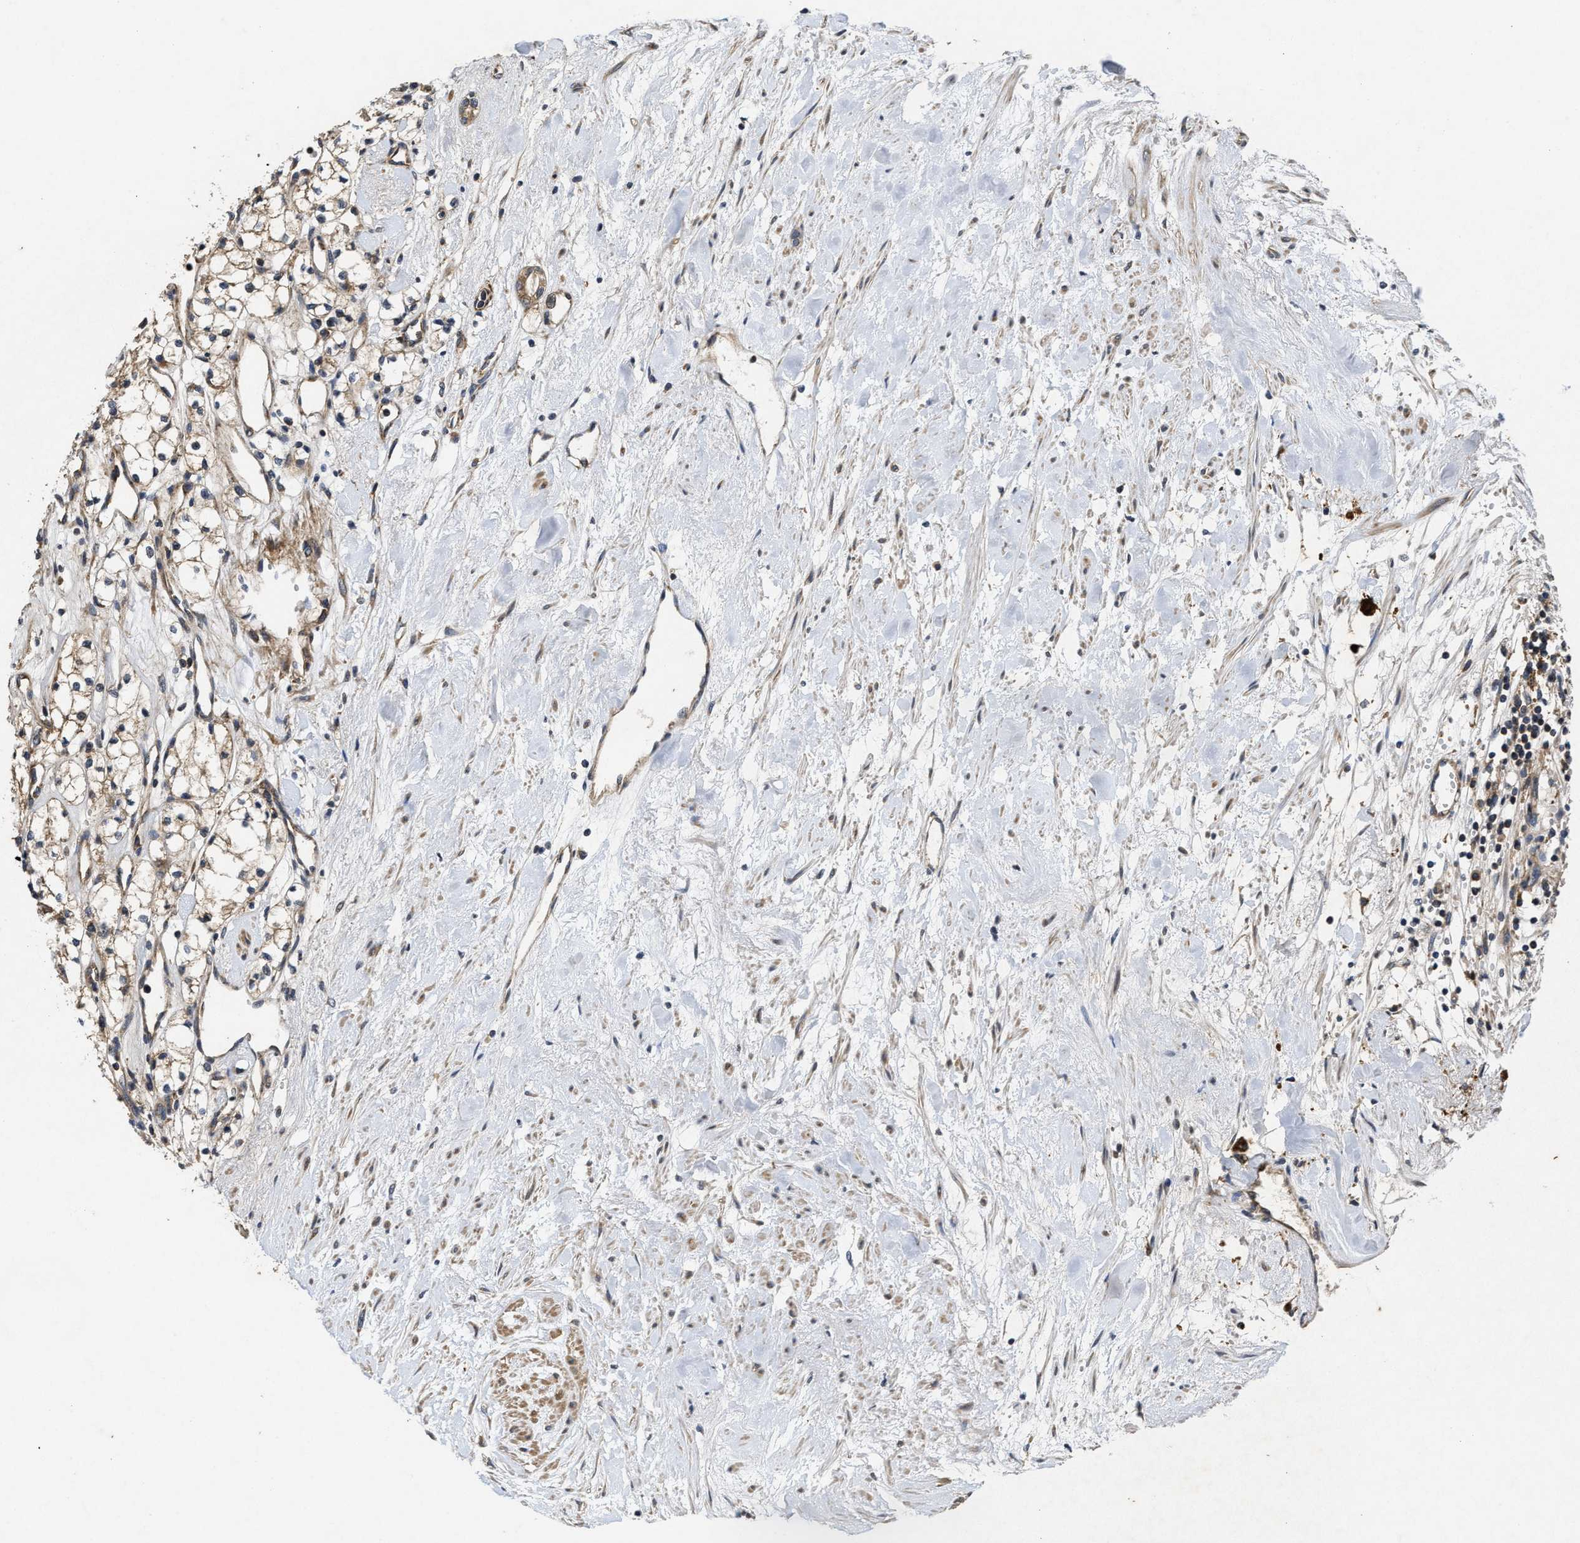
{"staining": {"intensity": "weak", "quantity": ">75%", "location": "cytoplasmic/membranous"}, "tissue": "renal cancer", "cell_type": "Tumor cells", "image_type": "cancer", "snomed": [{"axis": "morphology", "description": "Adenocarcinoma, NOS"}, {"axis": "topography", "description": "Kidney"}], "caption": "Brown immunohistochemical staining in human adenocarcinoma (renal) exhibits weak cytoplasmic/membranous expression in approximately >75% of tumor cells.", "gene": "EFNA4", "patient": {"sex": "male", "age": 59}}